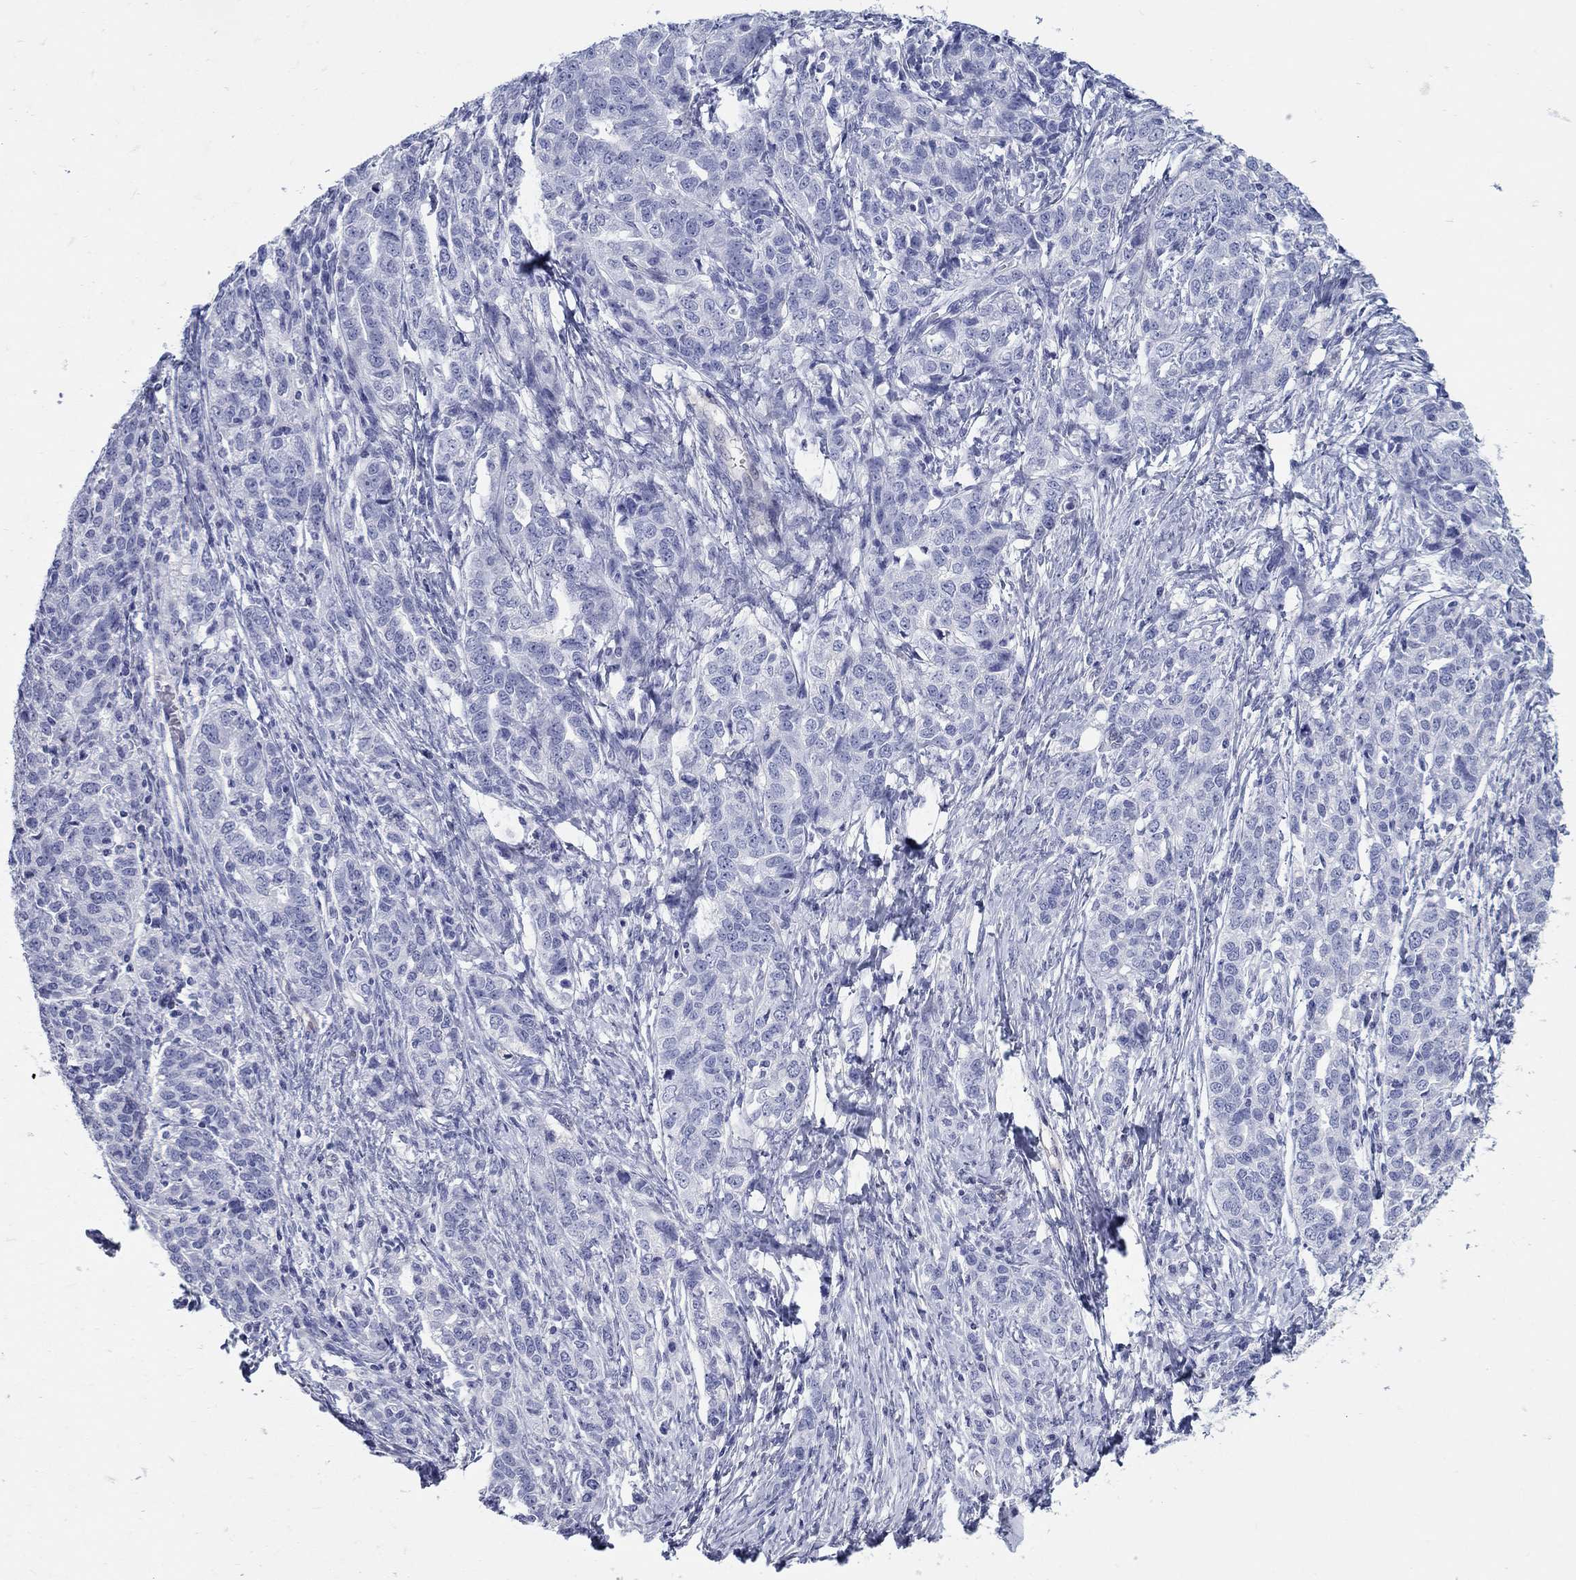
{"staining": {"intensity": "negative", "quantity": "none", "location": "none"}, "tissue": "ovarian cancer", "cell_type": "Tumor cells", "image_type": "cancer", "snomed": [{"axis": "morphology", "description": "Cystadenocarcinoma, serous, NOS"}, {"axis": "topography", "description": "Ovary"}], "caption": "The immunohistochemistry (IHC) histopathology image has no significant expression in tumor cells of ovarian cancer (serous cystadenocarcinoma) tissue.", "gene": "AKR1C2", "patient": {"sex": "female", "age": 71}}